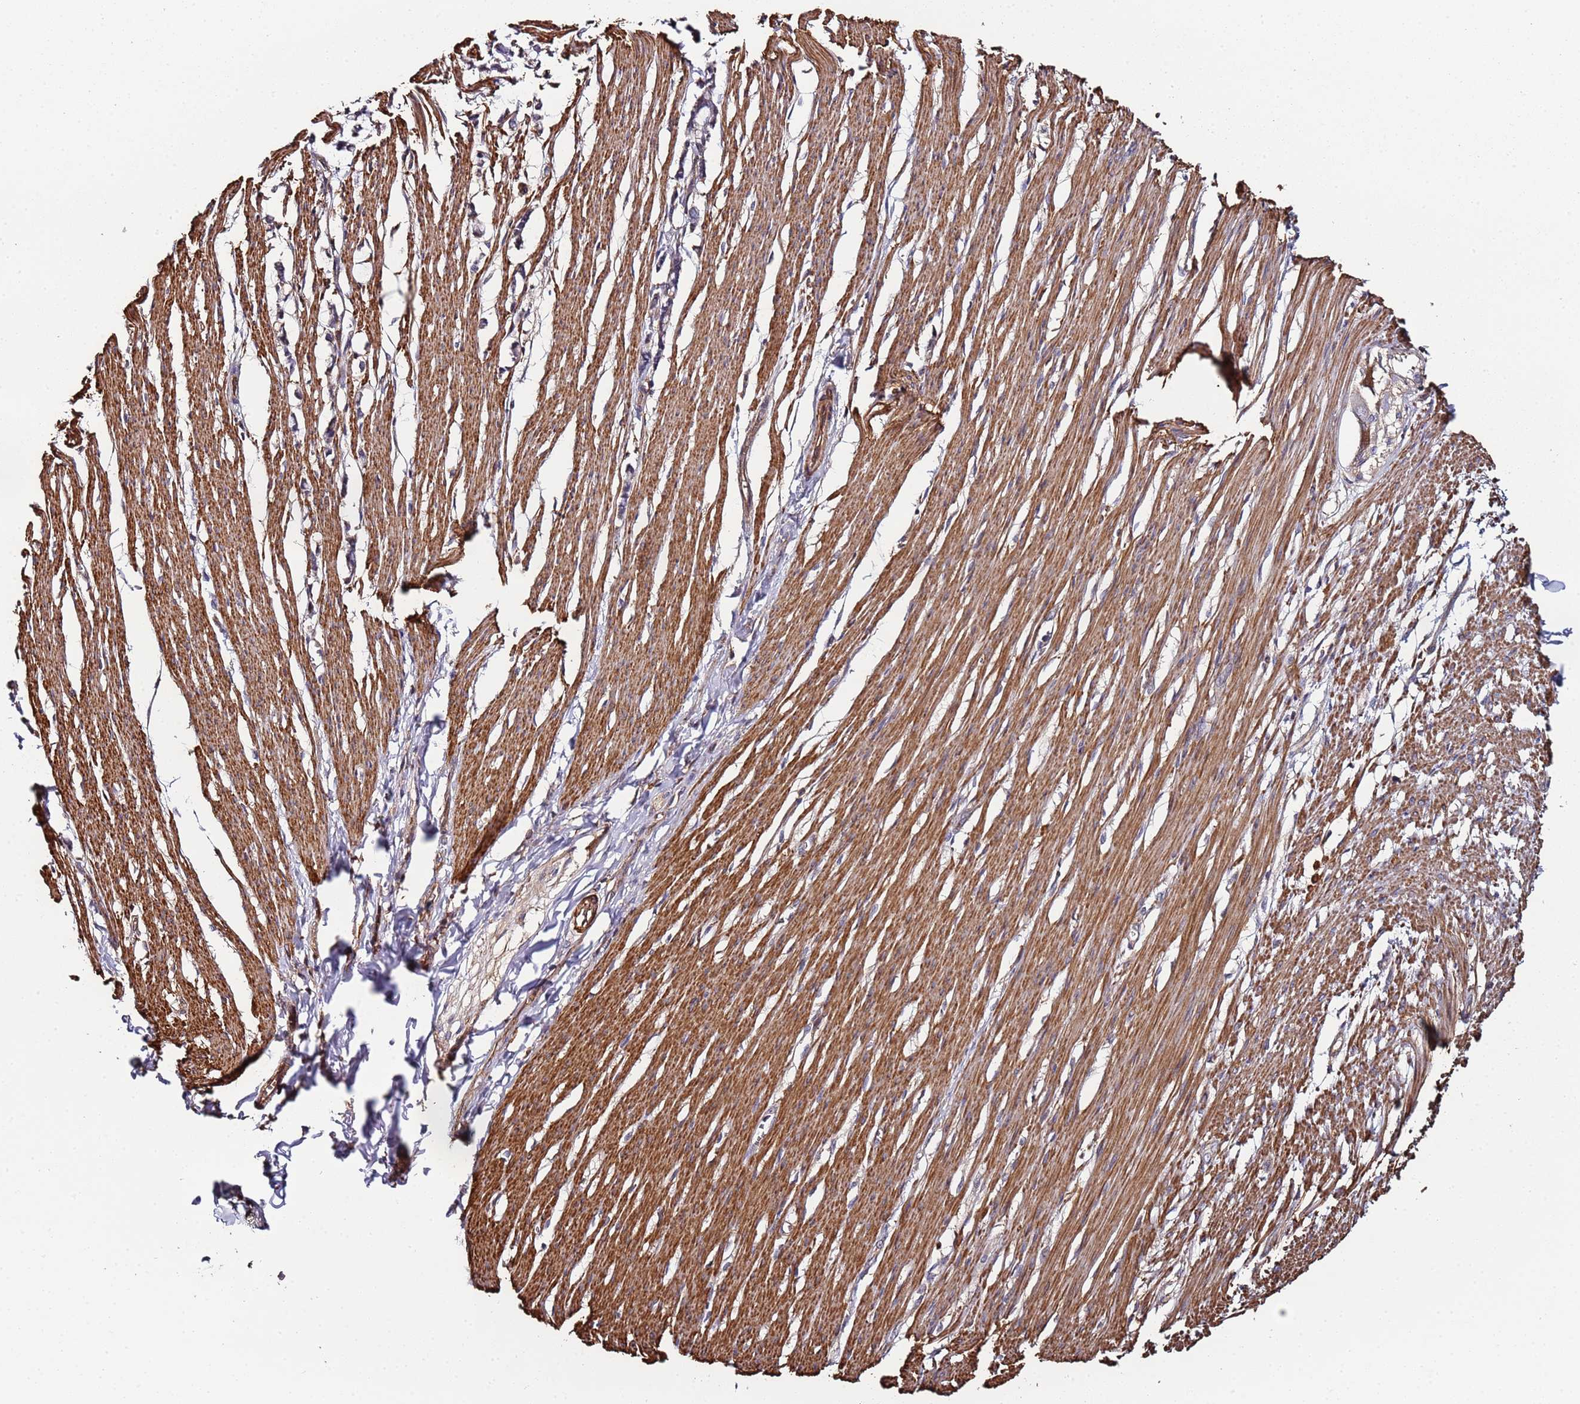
{"staining": {"intensity": "strong", "quantity": ">75%", "location": "cytoplasmic/membranous"}, "tissue": "smooth muscle", "cell_type": "Smooth muscle cells", "image_type": "normal", "snomed": [{"axis": "morphology", "description": "Normal tissue, NOS"}, {"axis": "morphology", "description": "Adenocarcinoma, NOS"}, {"axis": "topography", "description": "Colon"}, {"axis": "topography", "description": "Peripheral nerve tissue"}], "caption": "Smooth muscle cells demonstrate strong cytoplasmic/membranous positivity in about >75% of cells in benign smooth muscle. (brown staining indicates protein expression, while blue staining denotes nuclei).", "gene": "CYP2U1", "patient": {"sex": "male", "age": 14}}